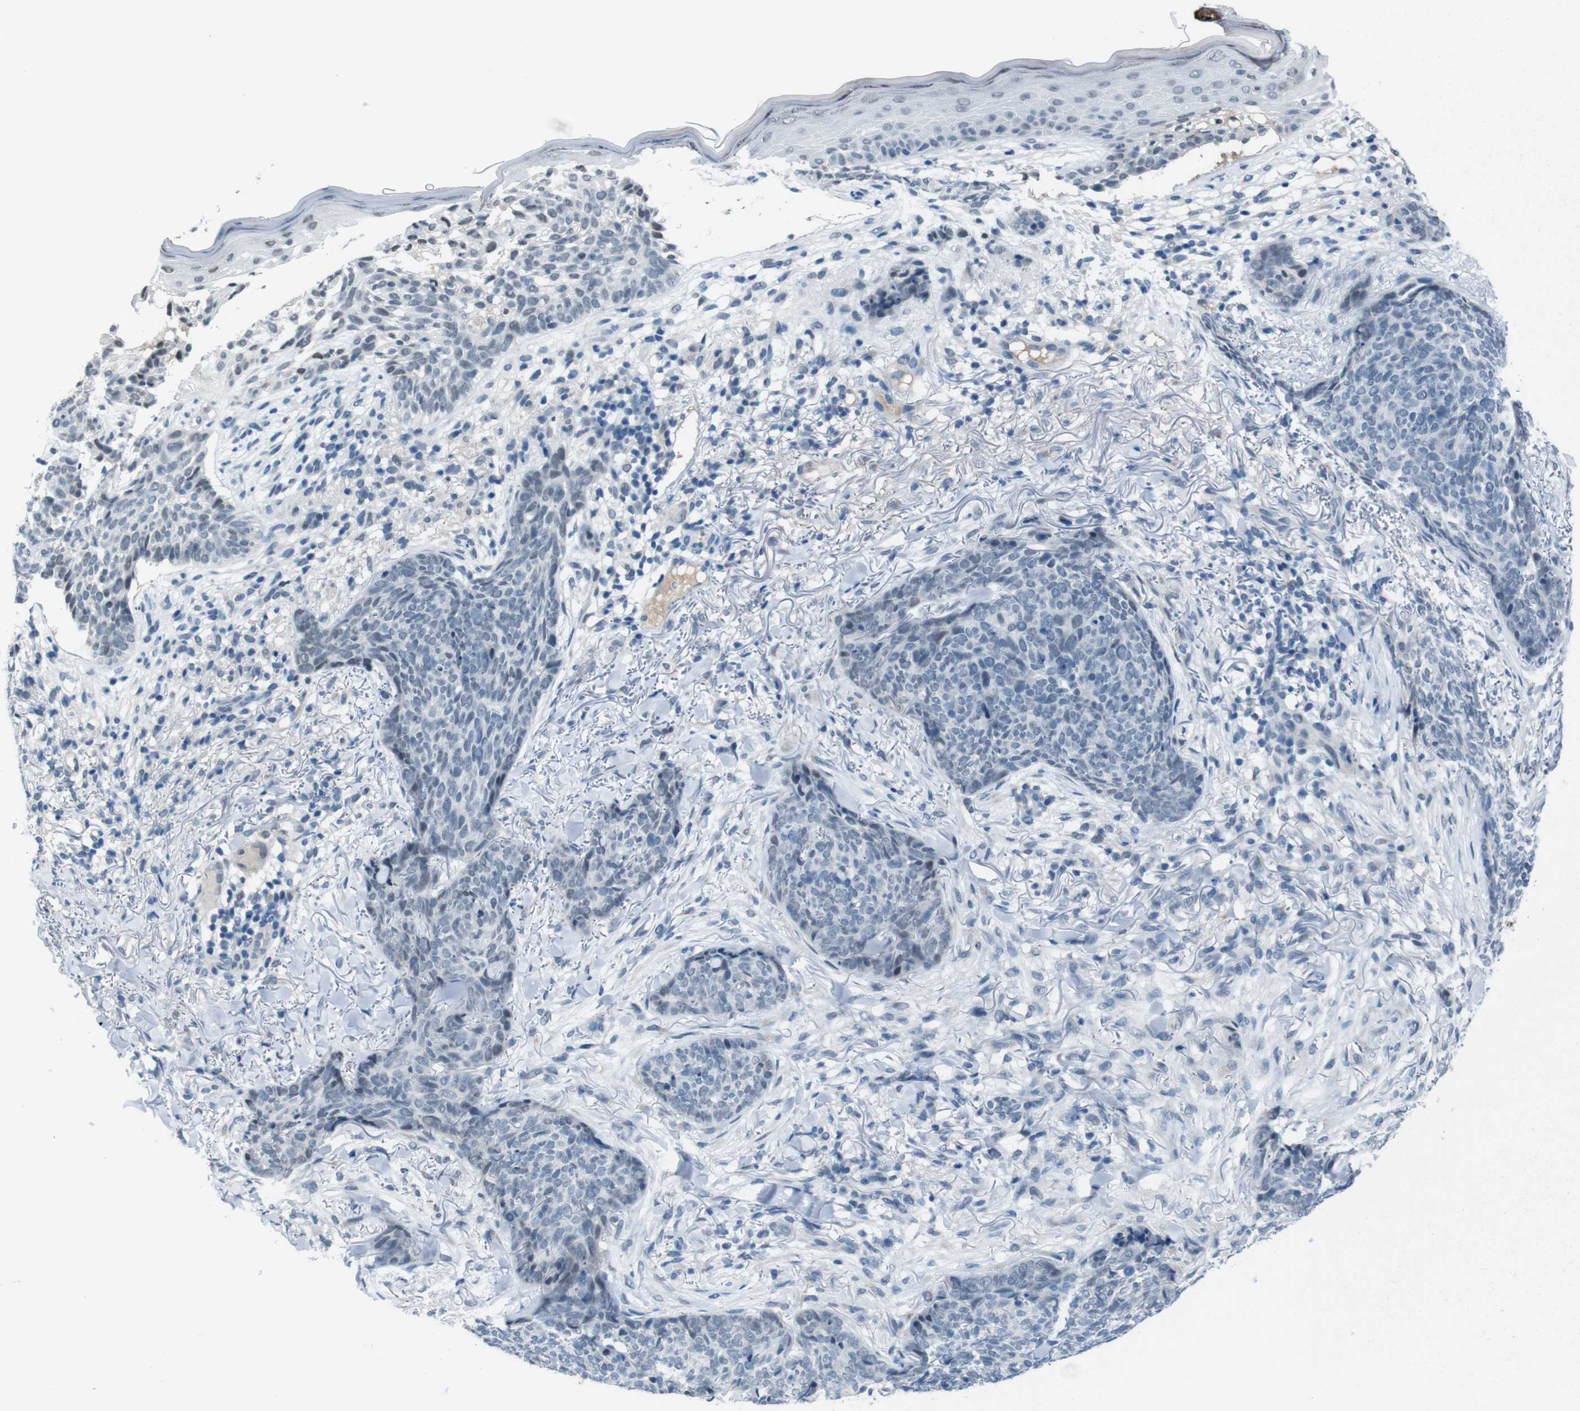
{"staining": {"intensity": "negative", "quantity": "none", "location": "none"}, "tissue": "skin cancer", "cell_type": "Tumor cells", "image_type": "cancer", "snomed": [{"axis": "morphology", "description": "Basal cell carcinoma"}, {"axis": "topography", "description": "Skin"}], "caption": "An immunohistochemistry micrograph of skin cancer (basal cell carcinoma) is shown. There is no staining in tumor cells of skin cancer (basal cell carcinoma).", "gene": "CDHR2", "patient": {"sex": "female", "age": 70}}